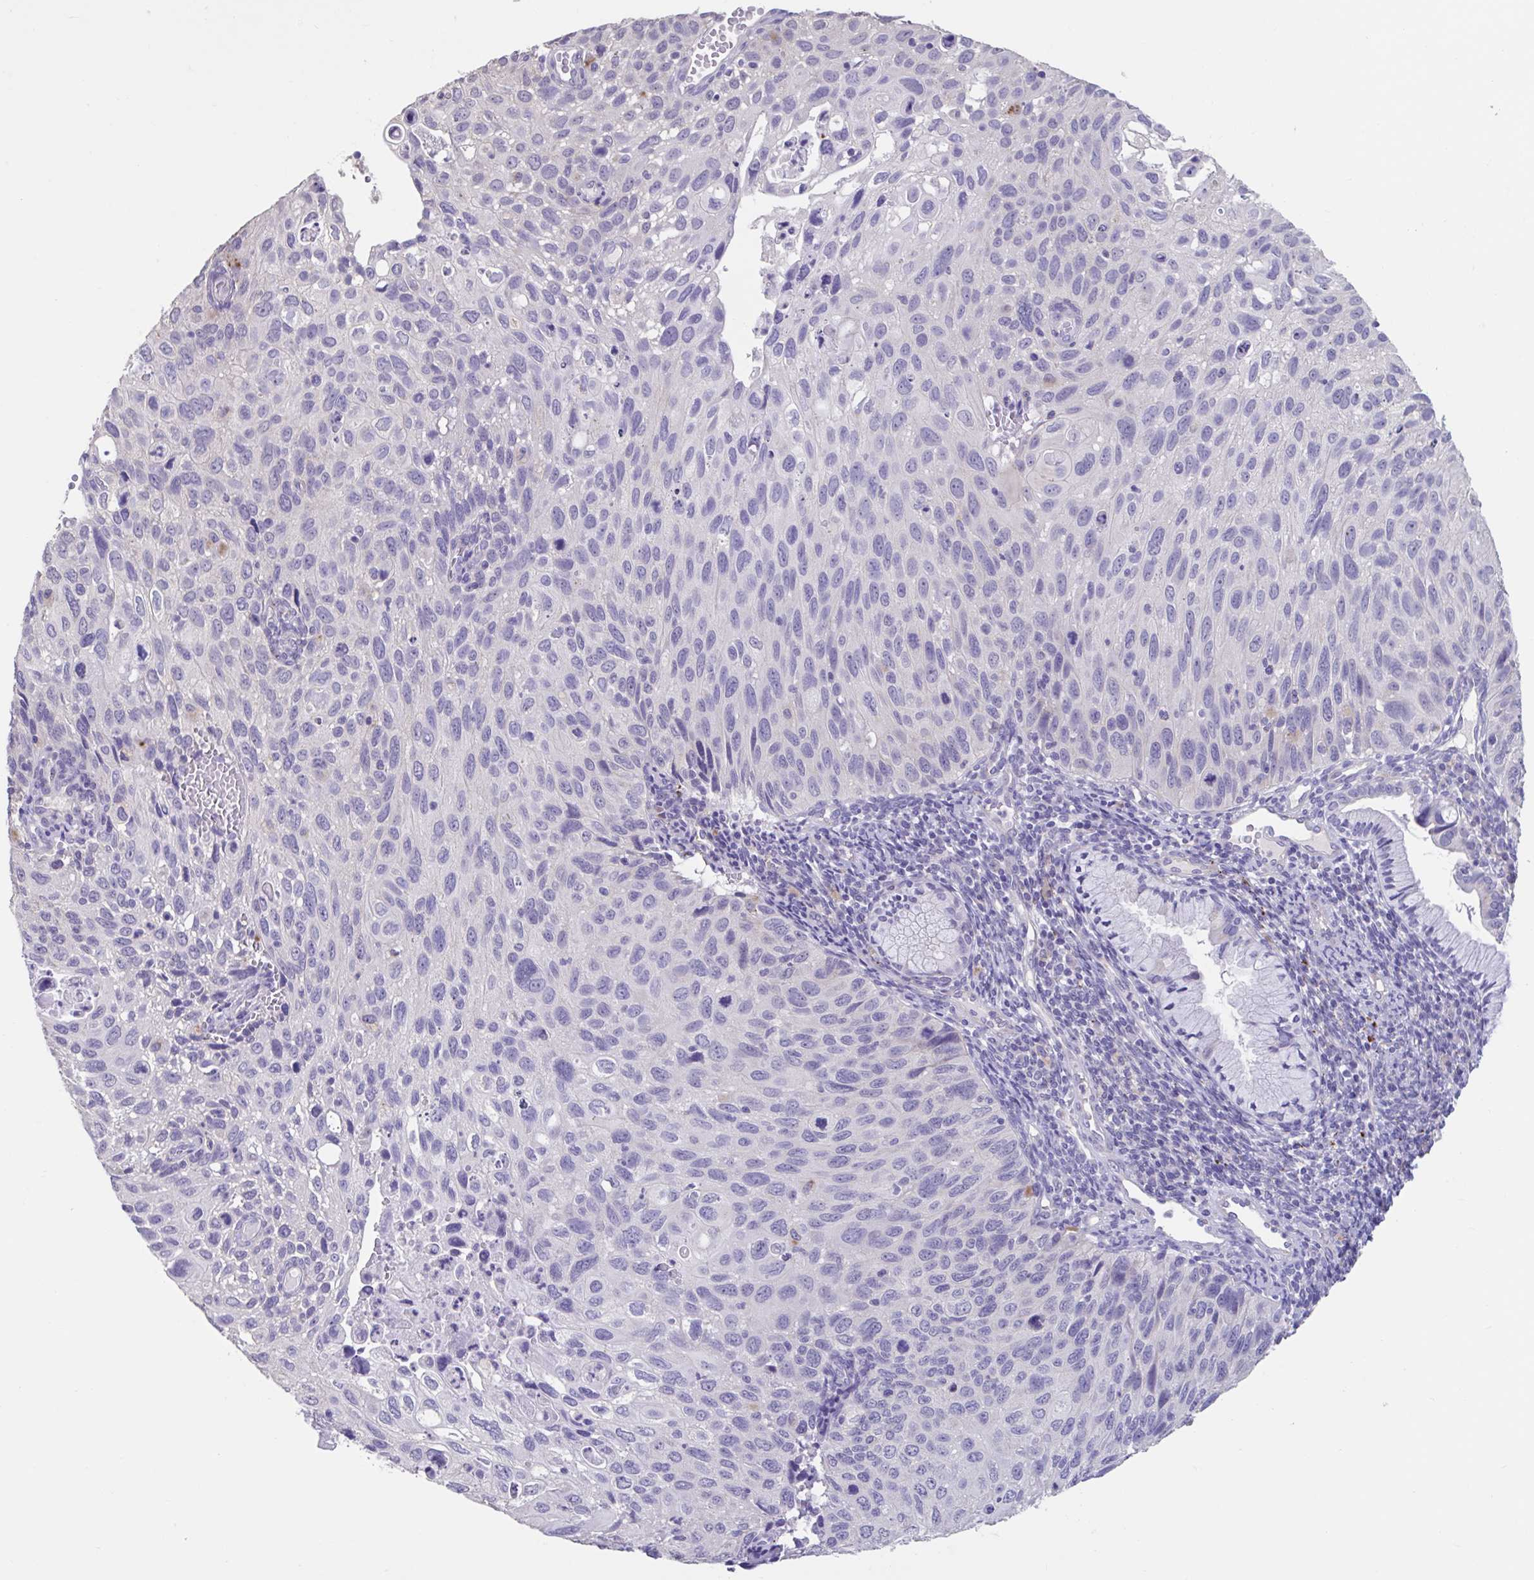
{"staining": {"intensity": "negative", "quantity": "none", "location": "none"}, "tissue": "cervical cancer", "cell_type": "Tumor cells", "image_type": "cancer", "snomed": [{"axis": "morphology", "description": "Squamous cell carcinoma, NOS"}, {"axis": "topography", "description": "Cervix"}], "caption": "Tumor cells show no significant staining in cervical cancer.", "gene": "GPR162", "patient": {"sex": "female", "age": 70}}